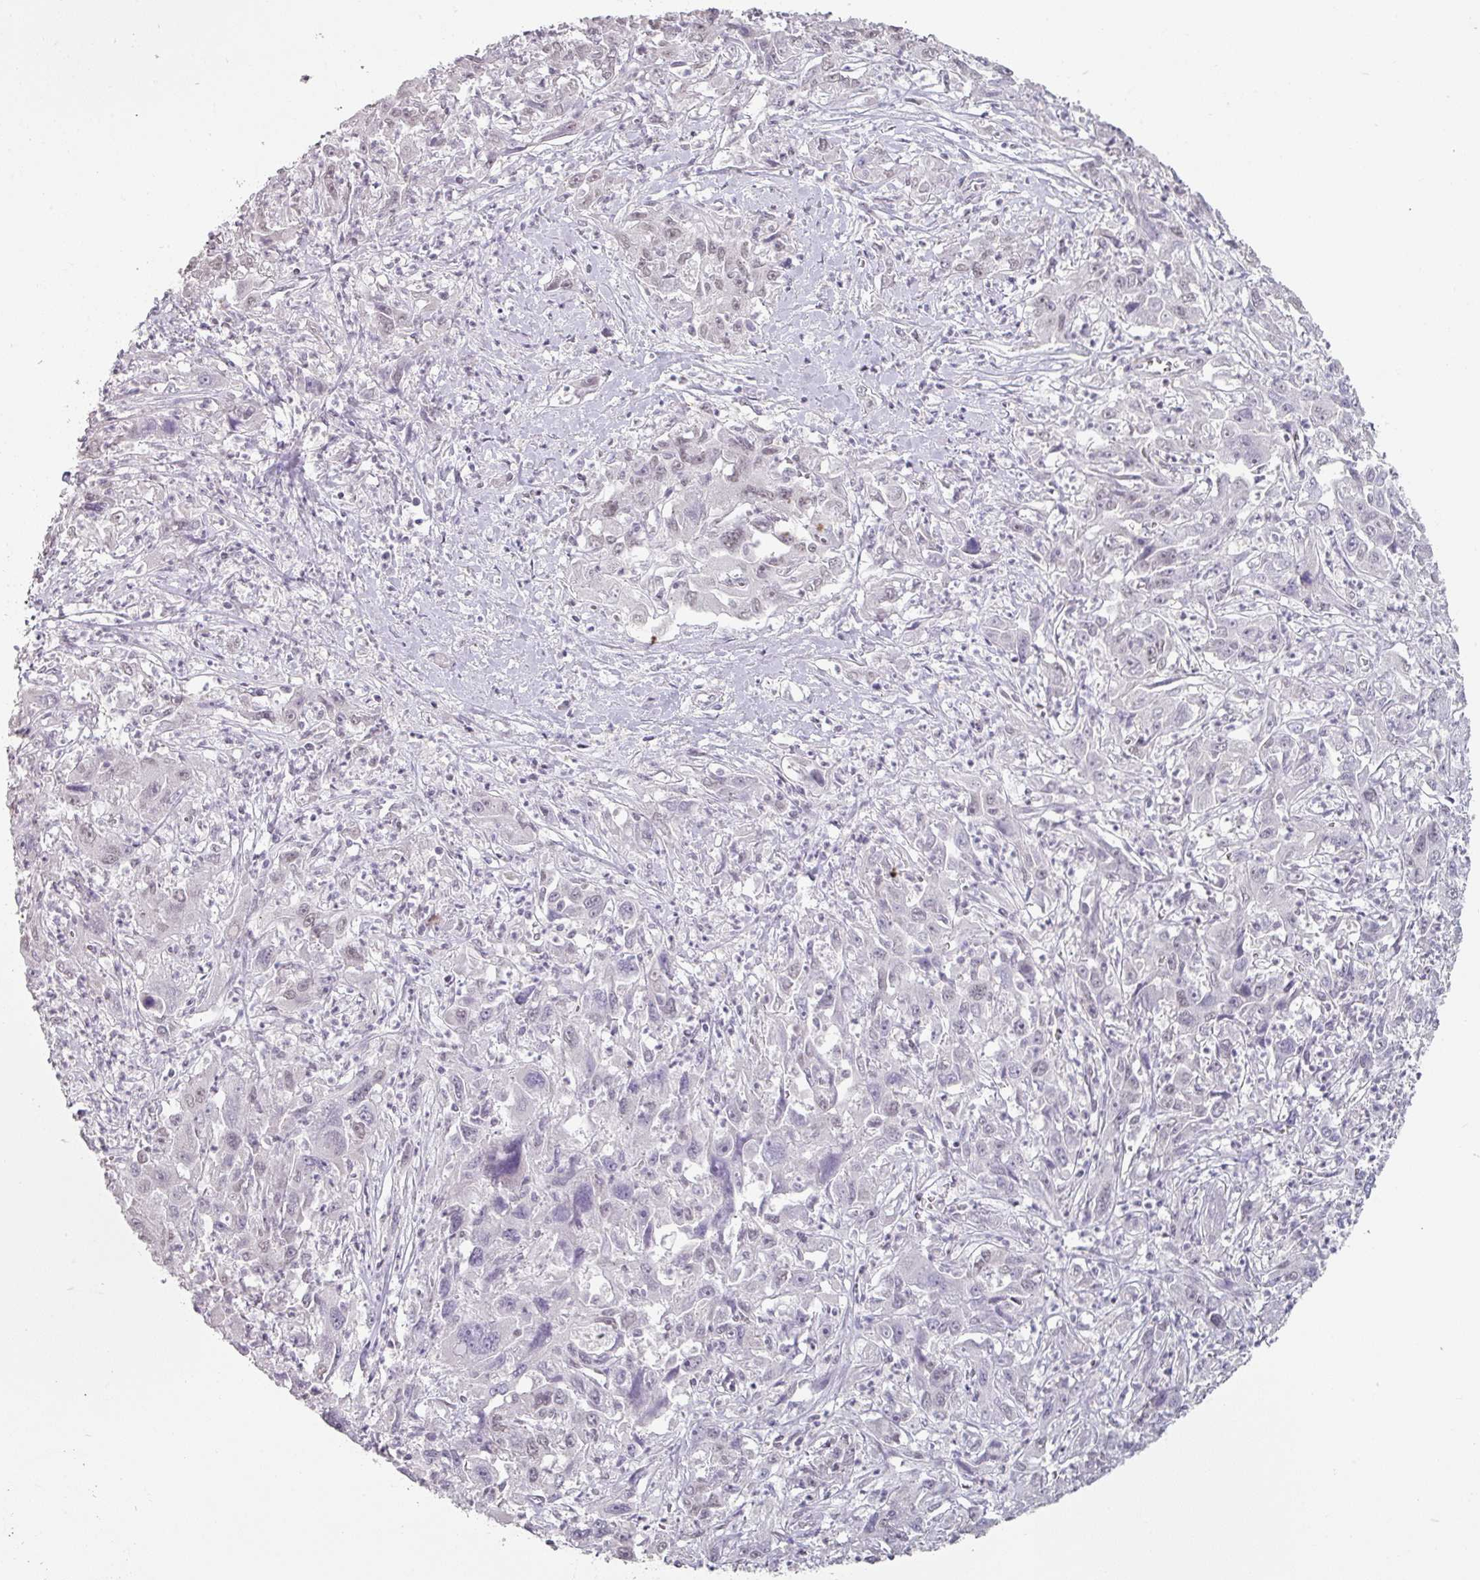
{"staining": {"intensity": "weak", "quantity": "<25%", "location": "nuclear"}, "tissue": "liver cancer", "cell_type": "Tumor cells", "image_type": "cancer", "snomed": [{"axis": "morphology", "description": "Carcinoma, Hepatocellular, NOS"}, {"axis": "topography", "description": "Liver"}], "caption": "An immunohistochemistry (IHC) photomicrograph of liver cancer is shown. There is no staining in tumor cells of liver cancer.", "gene": "SPRR1A", "patient": {"sex": "male", "age": 63}}